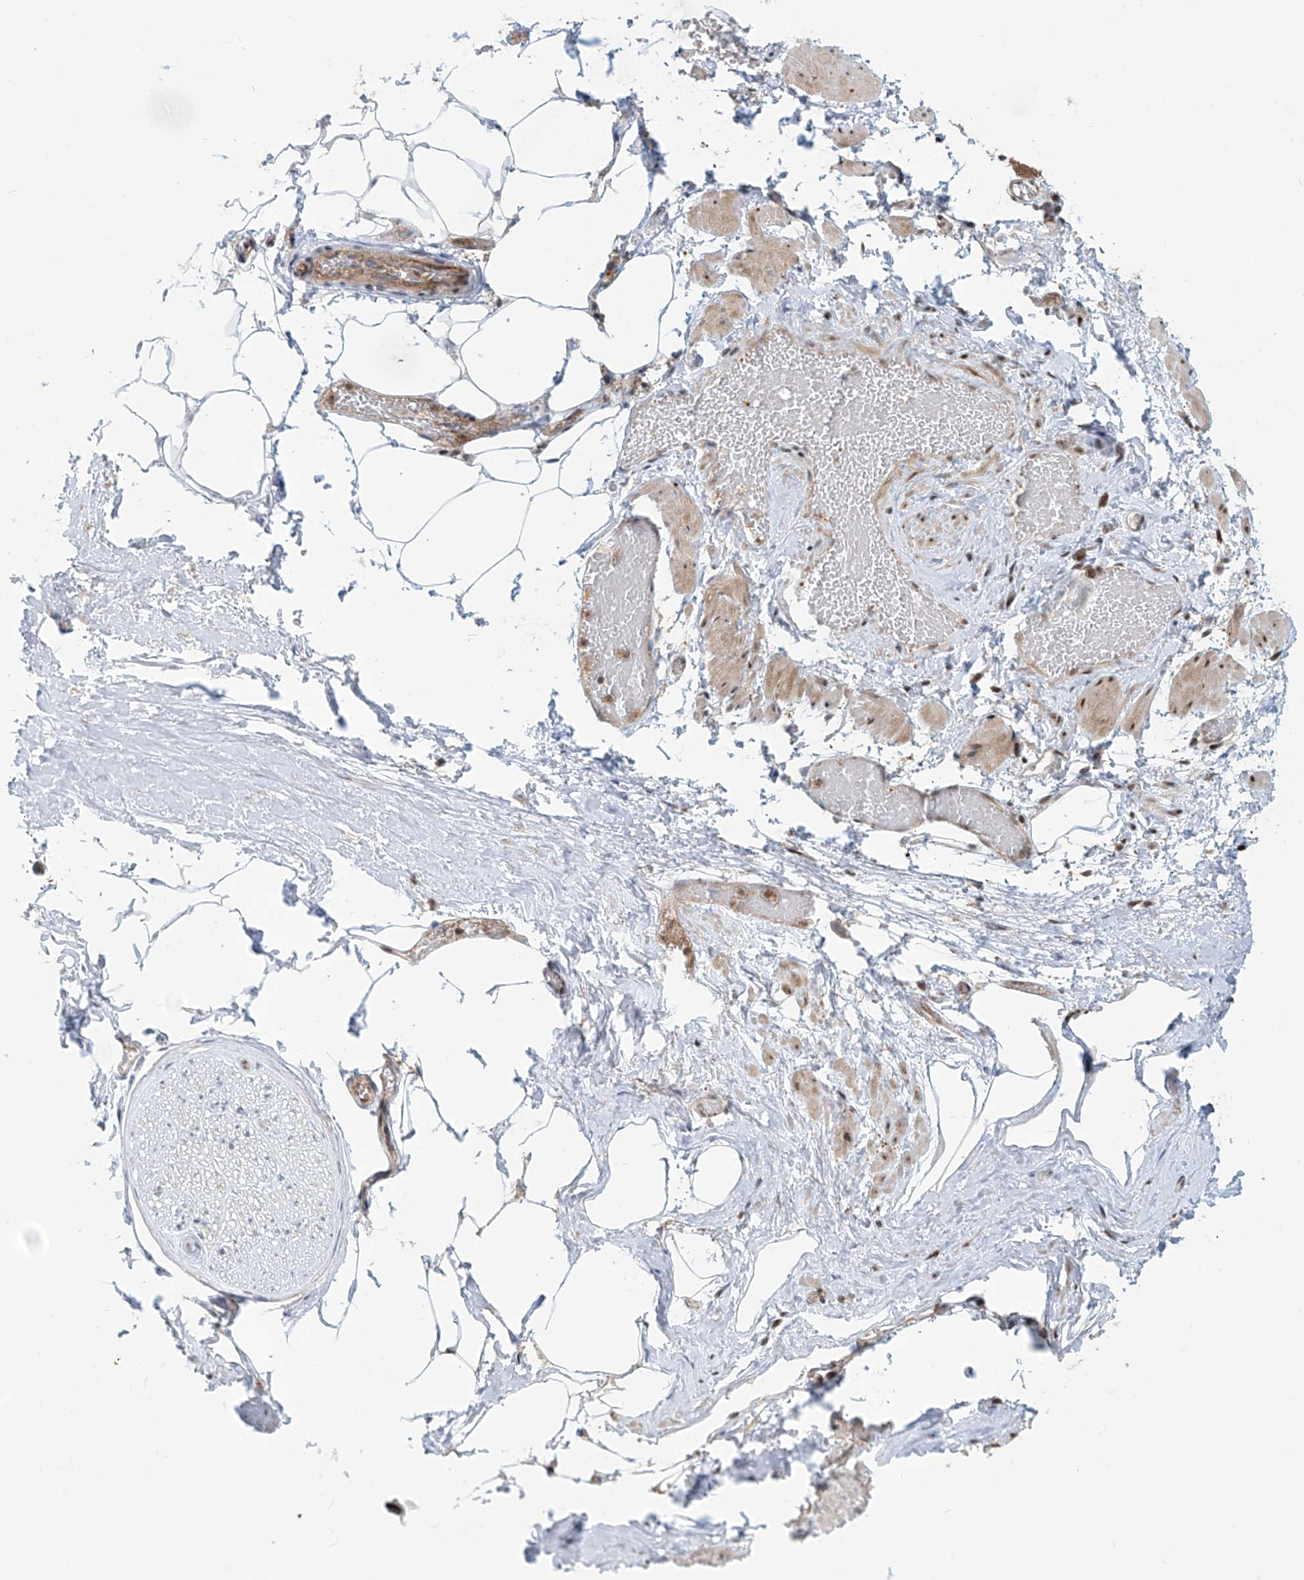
{"staining": {"intensity": "moderate", "quantity": "<25%", "location": "nuclear"}, "tissue": "adipose tissue", "cell_type": "Adipocytes", "image_type": "normal", "snomed": [{"axis": "morphology", "description": "Normal tissue, NOS"}, {"axis": "morphology", "description": "Adenocarcinoma, Low grade"}, {"axis": "topography", "description": "Prostate"}, {"axis": "topography", "description": "Peripheral nerve tissue"}], "caption": "Human adipose tissue stained for a protein (brown) exhibits moderate nuclear positive staining in approximately <25% of adipocytes.", "gene": "LAGE3", "patient": {"sex": "male", "age": 63}}